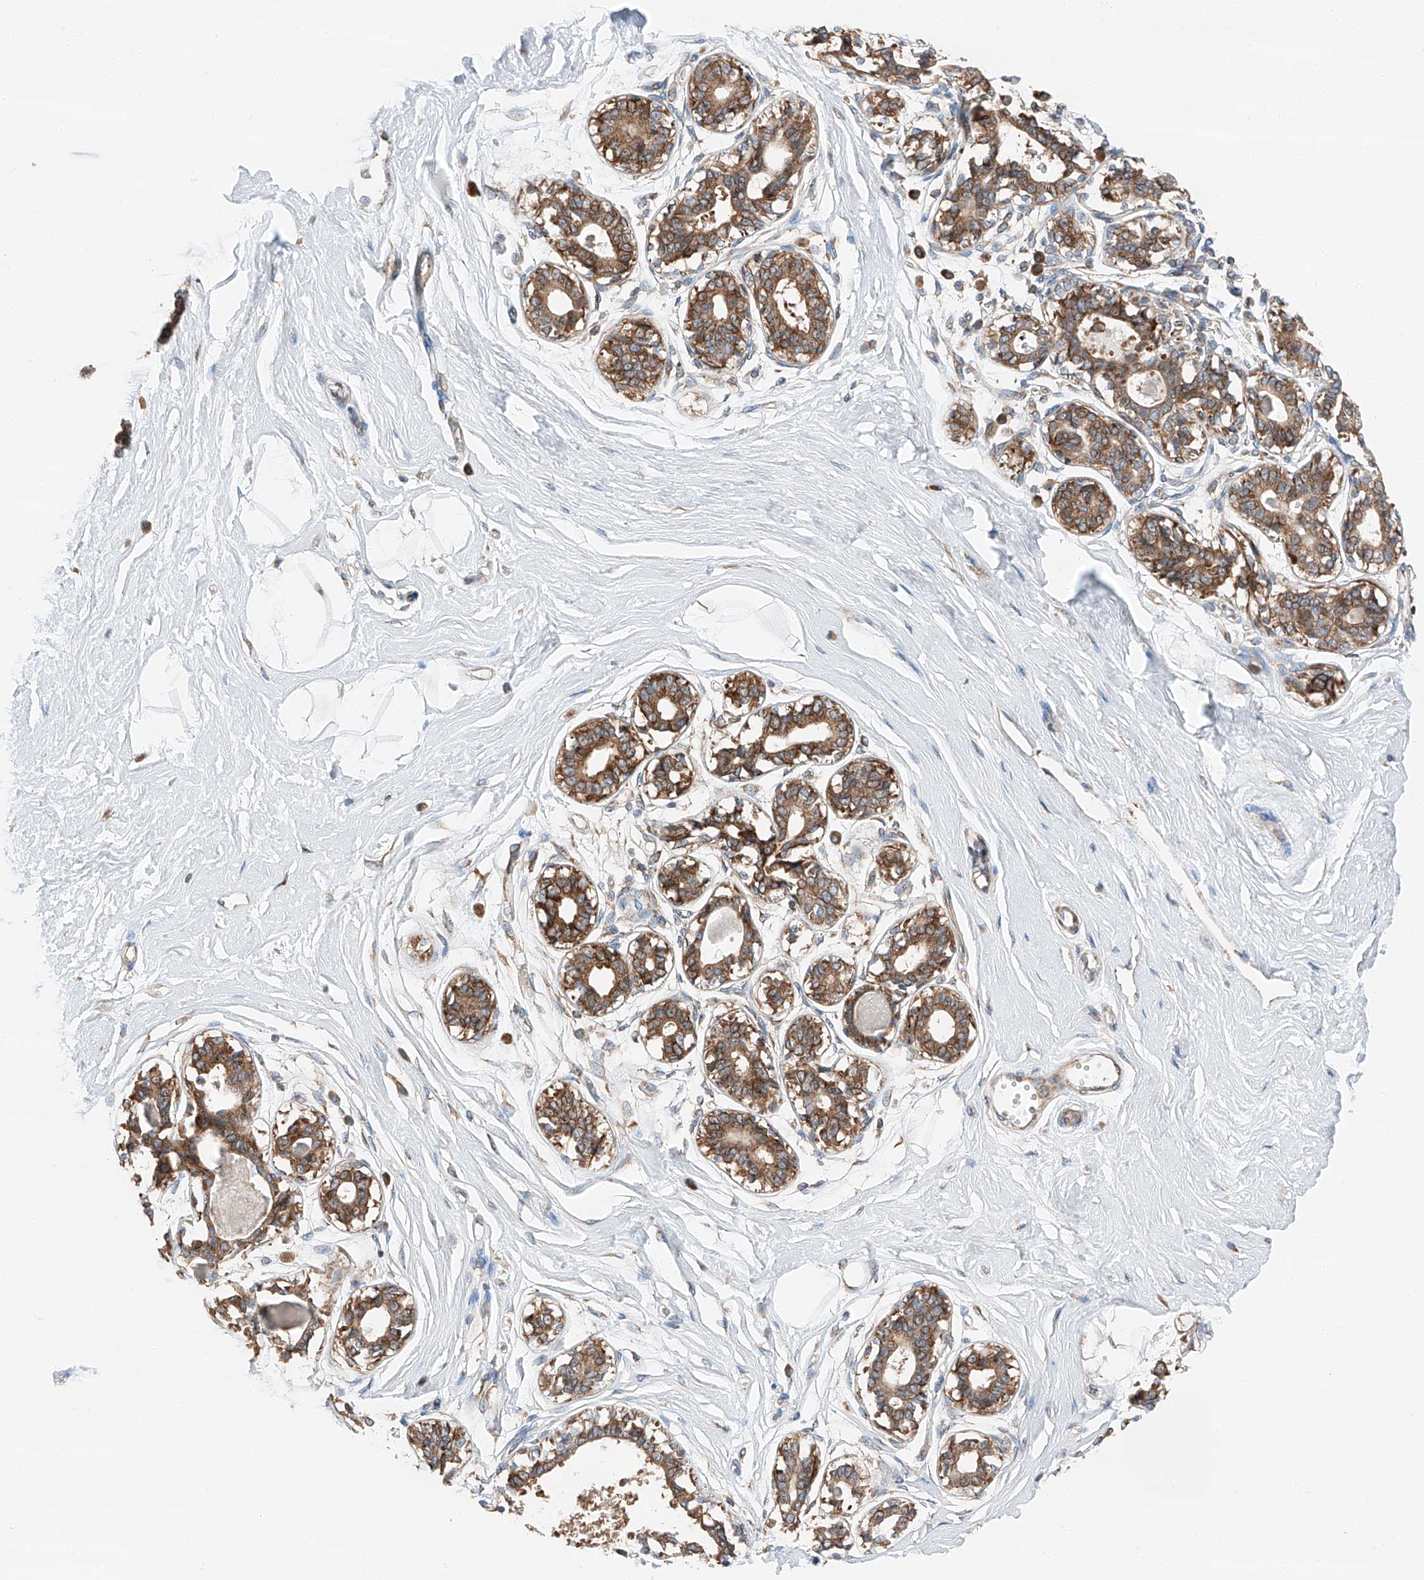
{"staining": {"intensity": "negative", "quantity": "none", "location": "none"}, "tissue": "breast", "cell_type": "Adipocytes", "image_type": "normal", "snomed": [{"axis": "morphology", "description": "Normal tissue, NOS"}, {"axis": "topography", "description": "Breast"}], "caption": "Immunohistochemical staining of unremarkable breast exhibits no significant positivity in adipocytes. (DAB IHC visualized using brightfield microscopy, high magnification).", "gene": "ZC3H15", "patient": {"sex": "female", "age": 45}}